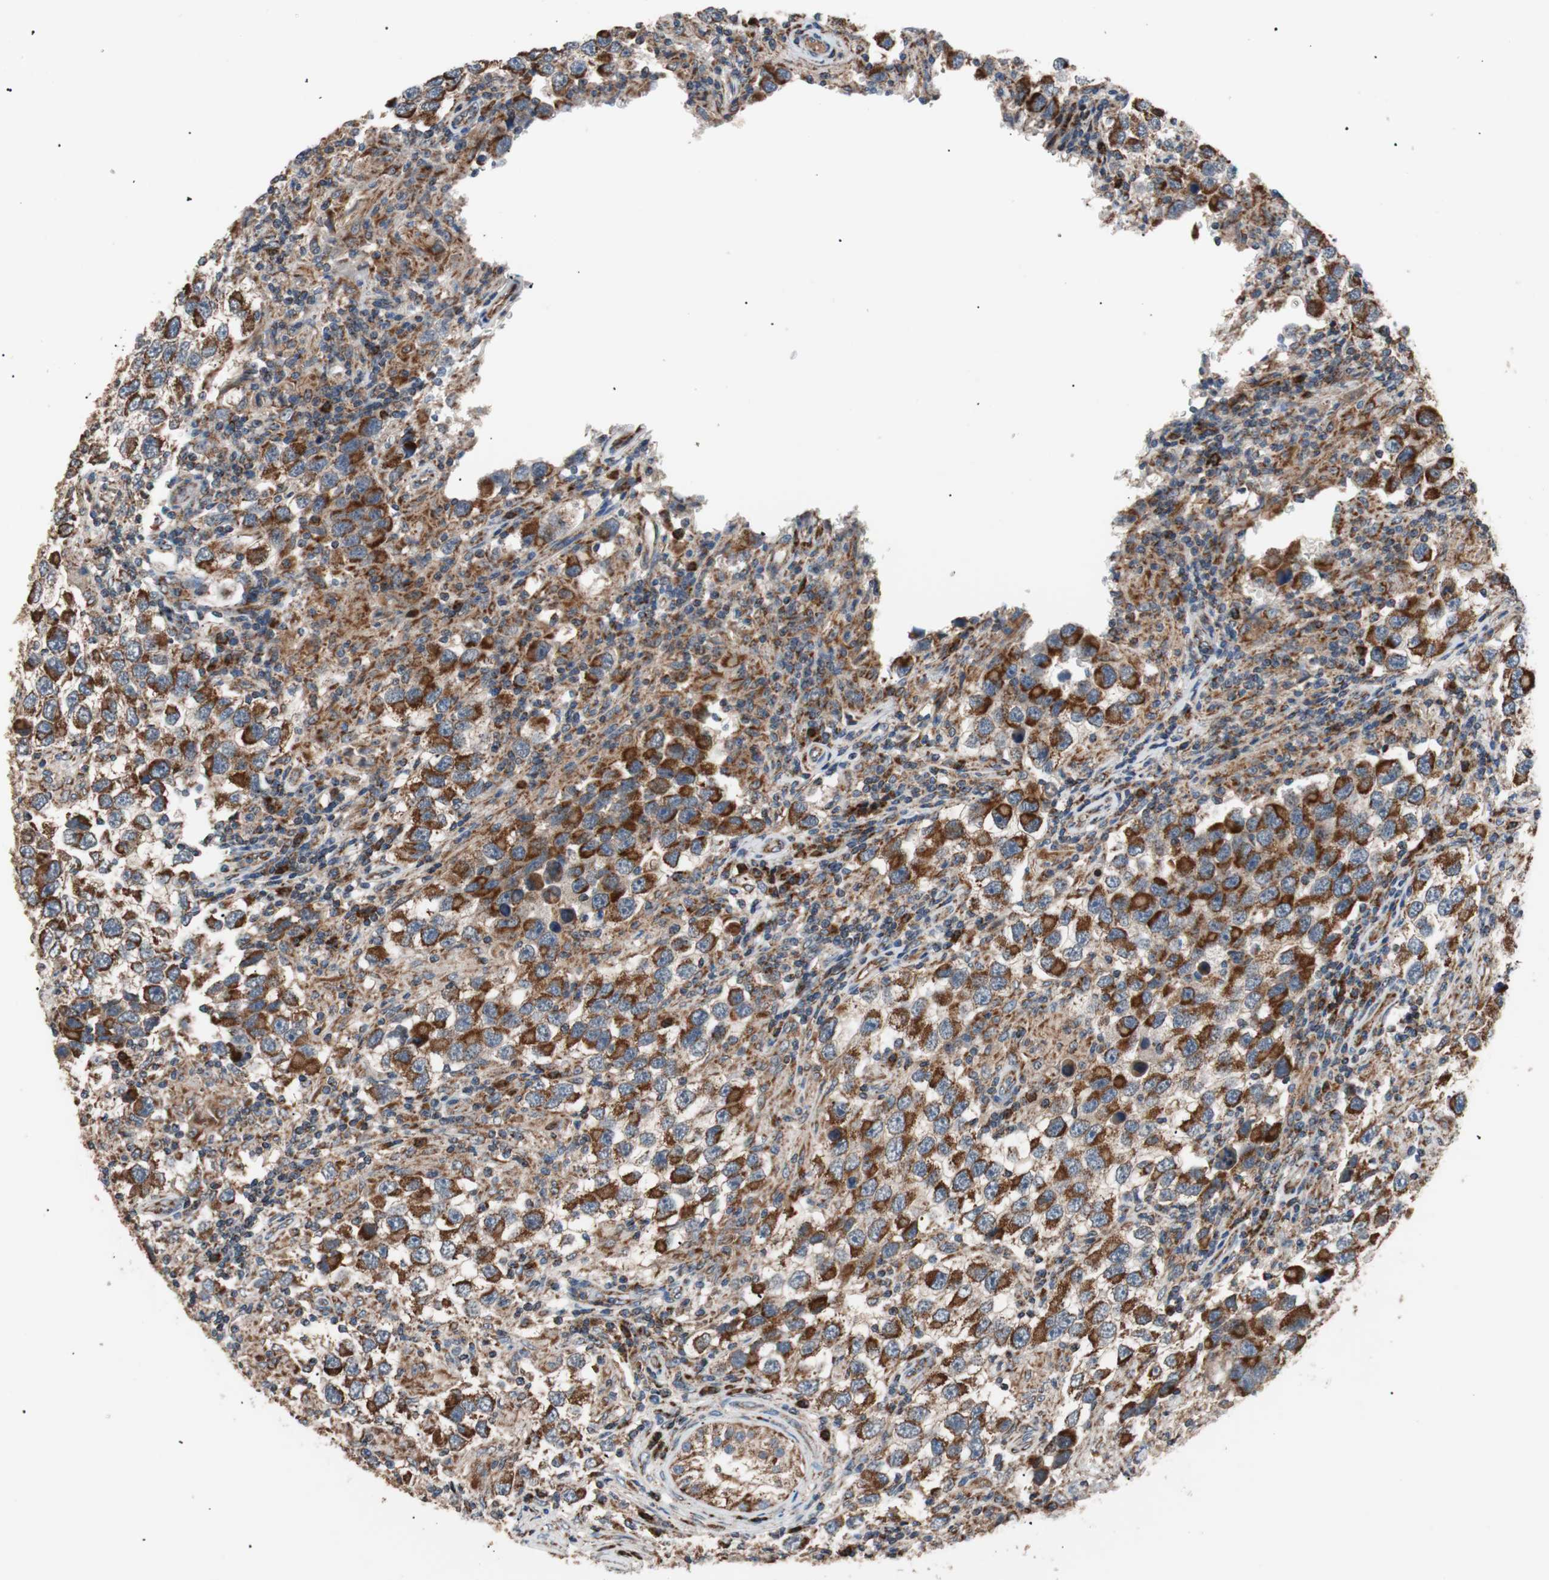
{"staining": {"intensity": "strong", "quantity": ">75%", "location": "cytoplasmic/membranous"}, "tissue": "testis cancer", "cell_type": "Tumor cells", "image_type": "cancer", "snomed": [{"axis": "morphology", "description": "Carcinoma, Embryonal, NOS"}, {"axis": "topography", "description": "Testis"}], "caption": "Protein expression analysis of human testis embryonal carcinoma reveals strong cytoplasmic/membranous staining in about >75% of tumor cells. (DAB (3,3'-diaminobenzidine) IHC with brightfield microscopy, high magnification).", "gene": "PITRM1", "patient": {"sex": "male", "age": 21}}